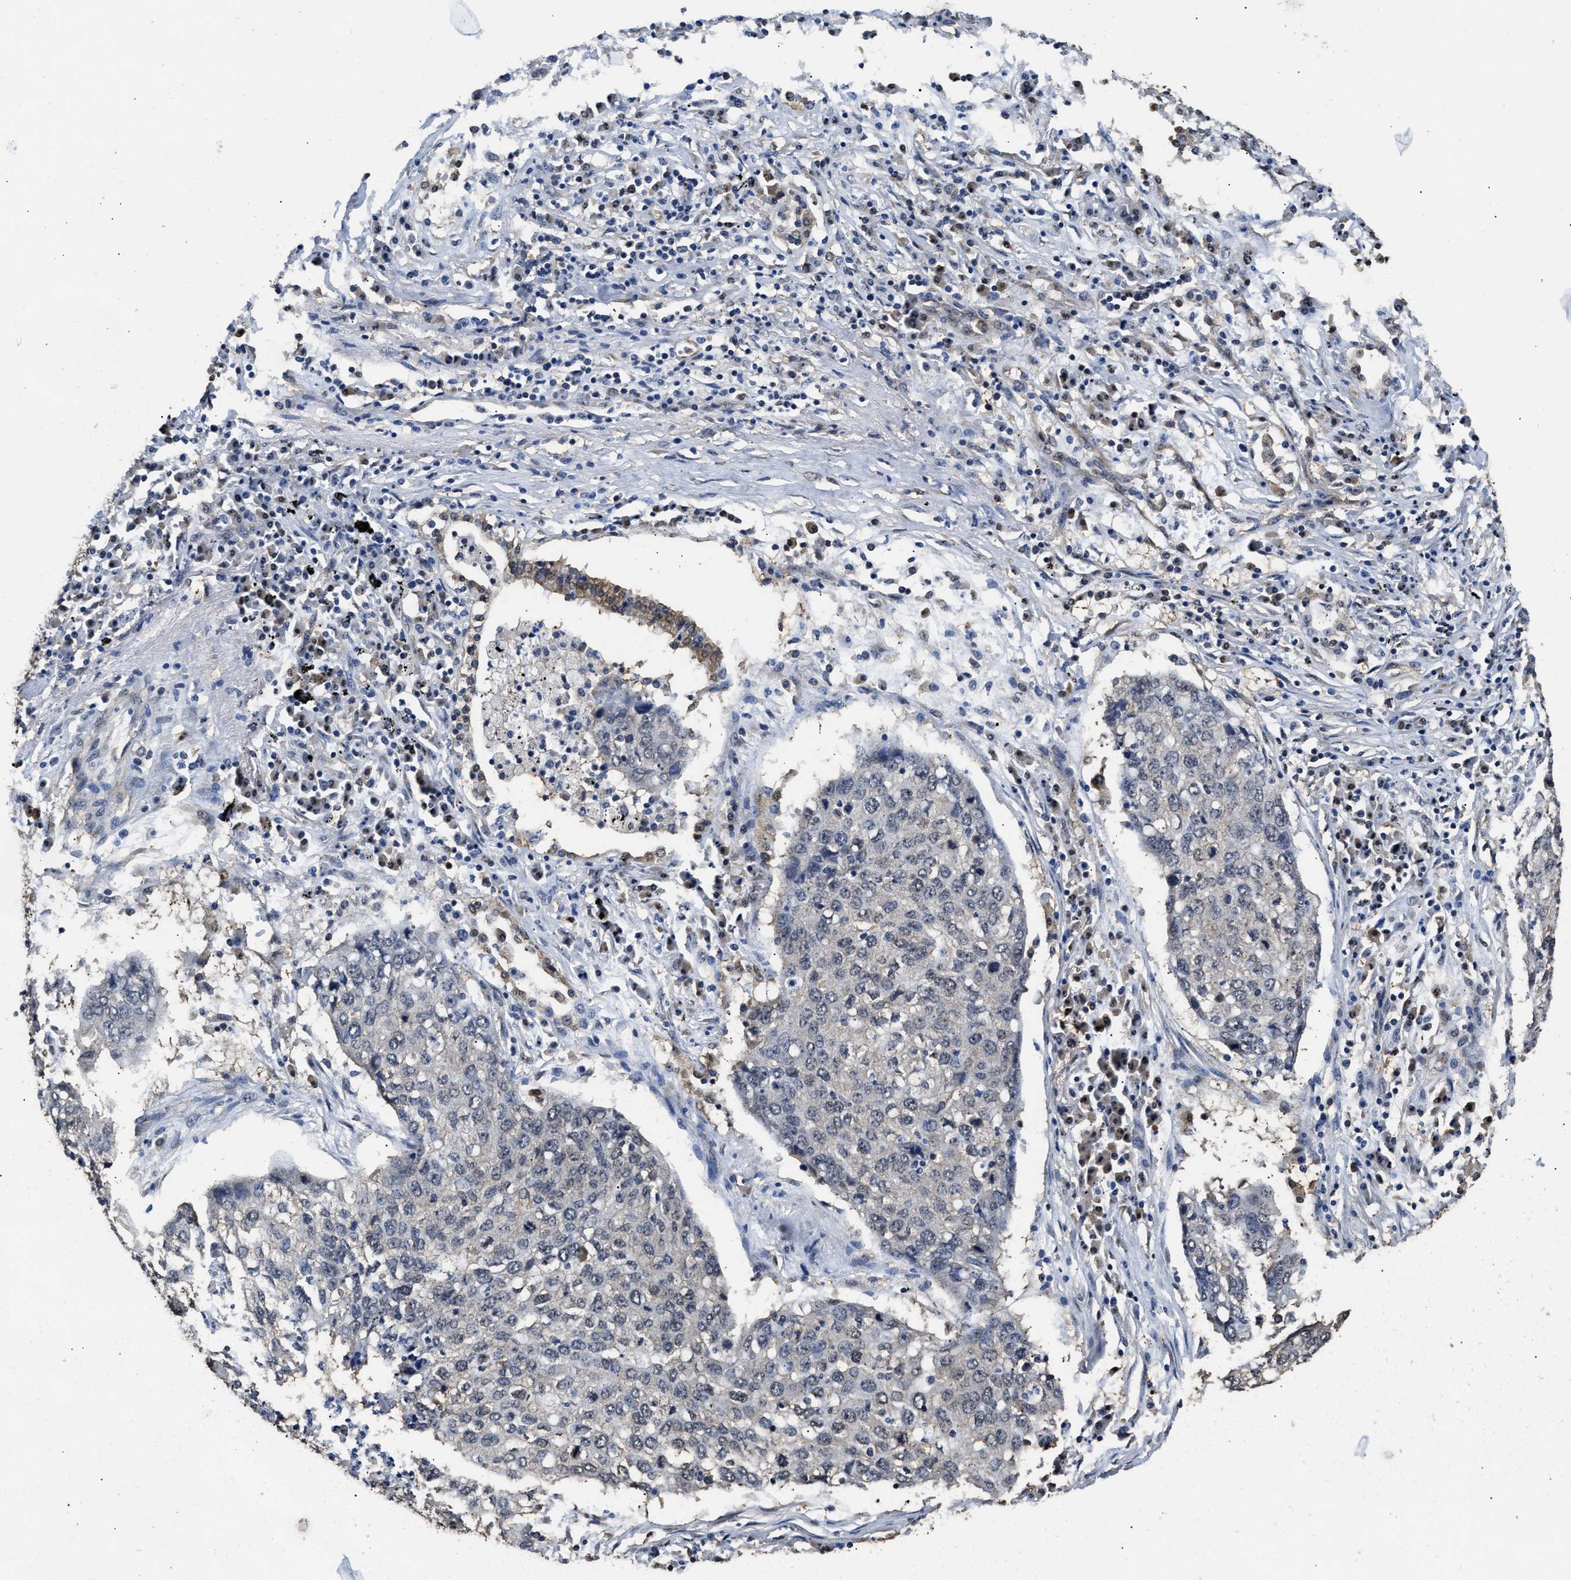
{"staining": {"intensity": "negative", "quantity": "none", "location": "none"}, "tissue": "lung cancer", "cell_type": "Tumor cells", "image_type": "cancer", "snomed": [{"axis": "morphology", "description": "Squamous cell carcinoma, NOS"}, {"axis": "topography", "description": "Lung"}], "caption": "IHC photomicrograph of human lung cancer stained for a protein (brown), which shows no positivity in tumor cells. Brightfield microscopy of IHC stained with DAB (3,3'-diaminobenzidine) (brown) and hematoxylin (blue), captured at high magnification.", "gene": "YWHAE", "patient": {"sex": "female", "age": 63}}